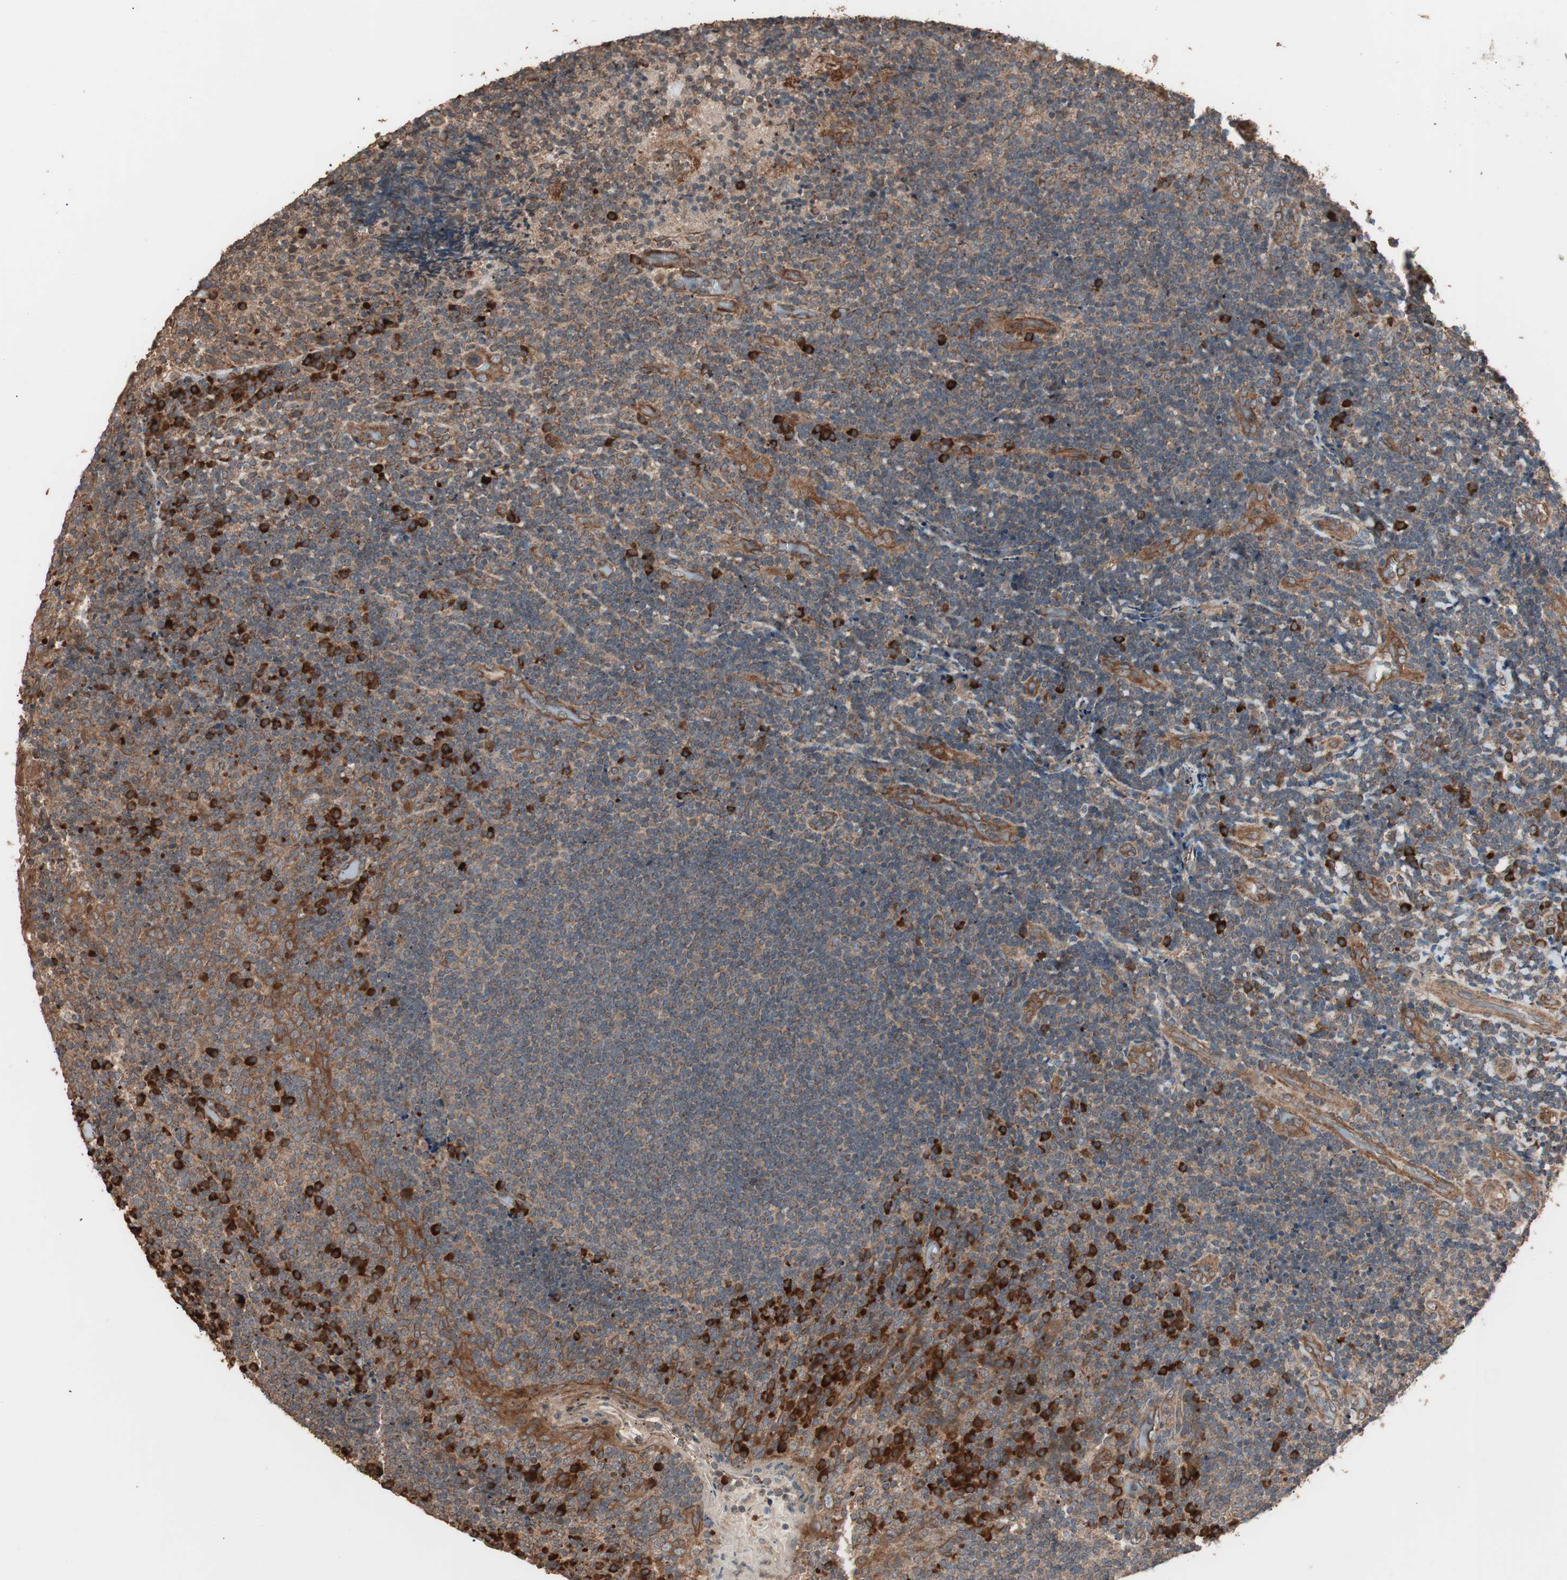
{"staining": {"intensity": "moderate", "quantity": ">75%", "location": "cytoplasmic/membranous"}, "tissue": "lymphoma", "cell_type": "Tumor cells", "image_type": "cancer", "snomed": [{"axis": "morphology", "description": "Malignant lymphoma, non-Hodgkin's type, High grade"}, {"axis": "topography", "description": "Tonsil"}], "caption": "Brown immunohistochemical staining in lymphoma exhibits moderate cytoplasmic/membranous staining in about >75% of tumor cells. Using DAB (3,3'-diaminobenzidine) (brown) and hematoxylin (blue) stains, captured at high magnification using brightfield microscopy.", "gene": "LZTS1", "patient": {"sex": "female", "age": 36}}